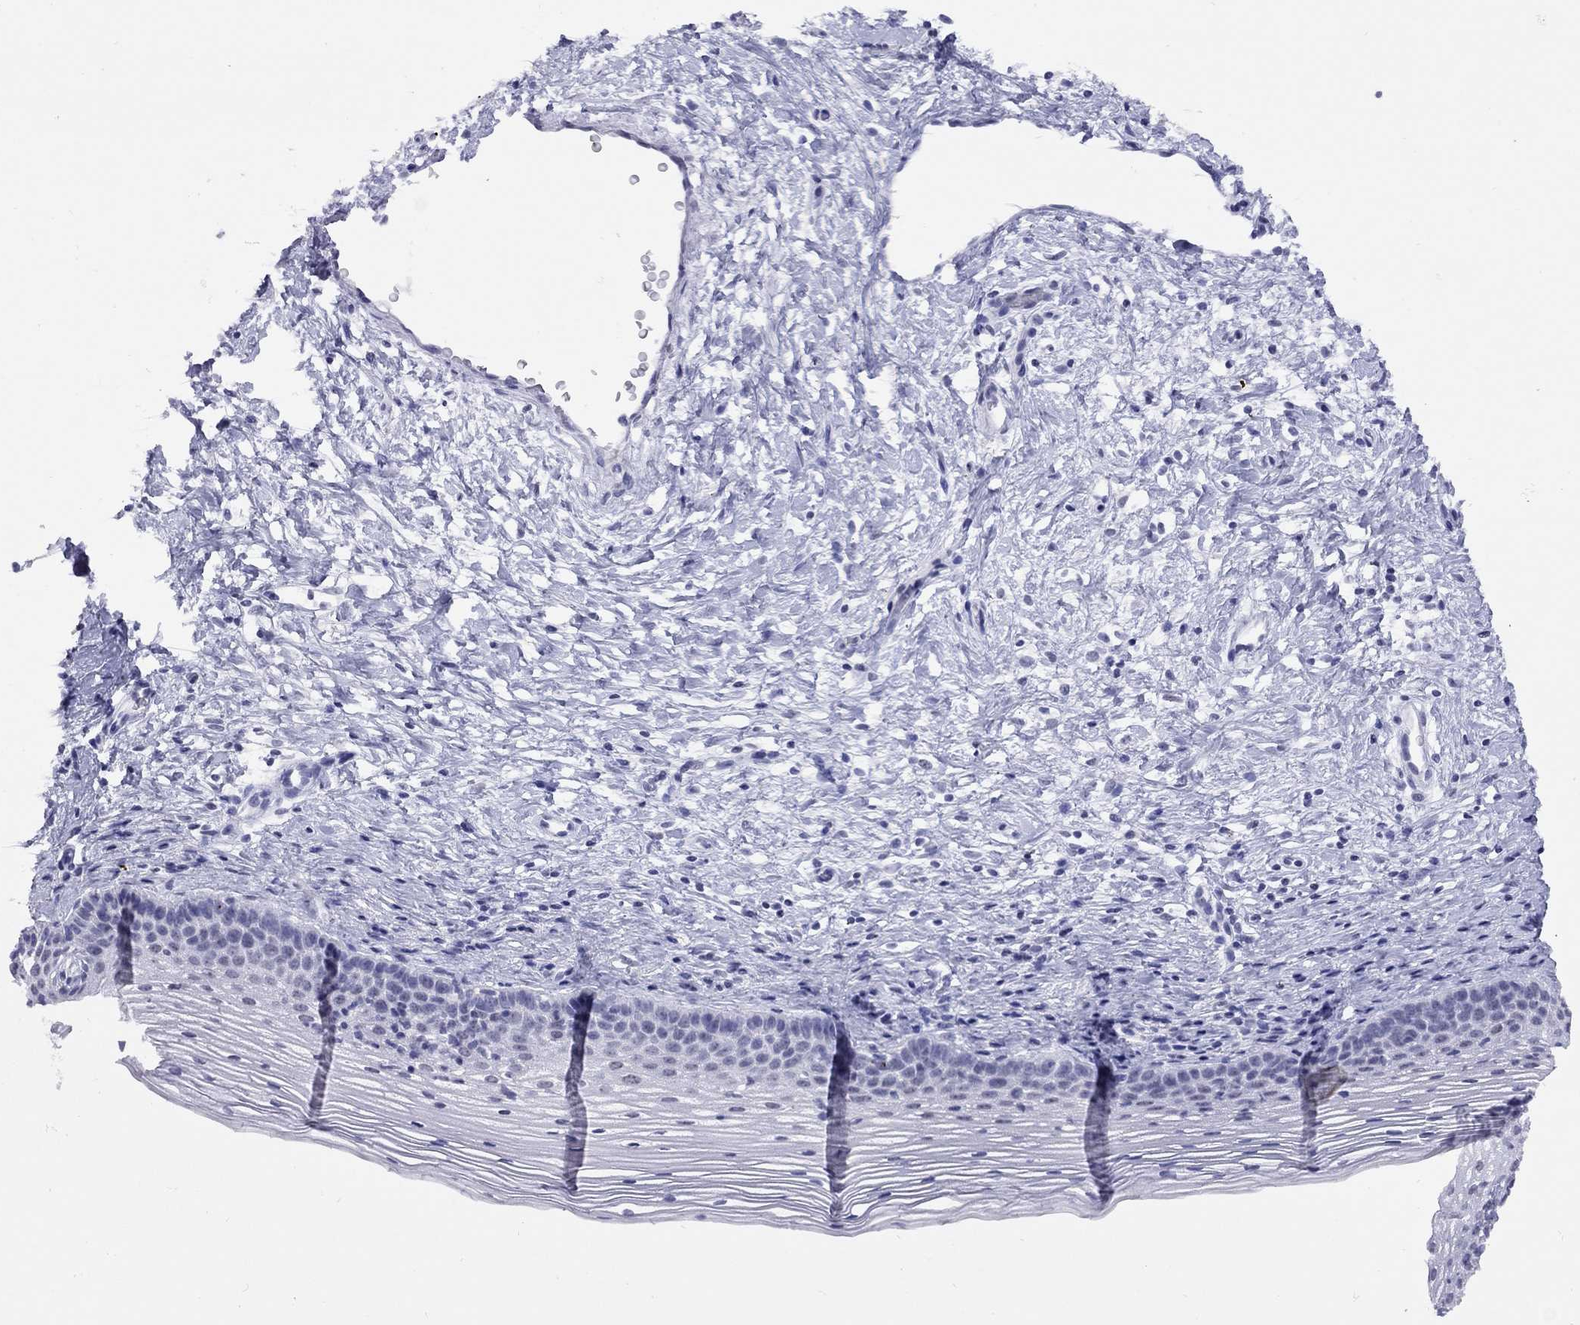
{"staining": {"intensity": "negative", "quantity": "none", "location": "none"}, "tissue": "cervix", "cell_type": "Glandular cells", "image_type": "normal", "snomed": [{"axis": "morphology", "description": "Normal tissue, NOS"}, {"axis": "topography", "description": "Cervix"}], "caption": "IHC image of normal cervix stained for a protein (brown), which displays no expression in glandular cells.", "gene": "LYAR", "patient": {"sex": "female", "age": 39}}